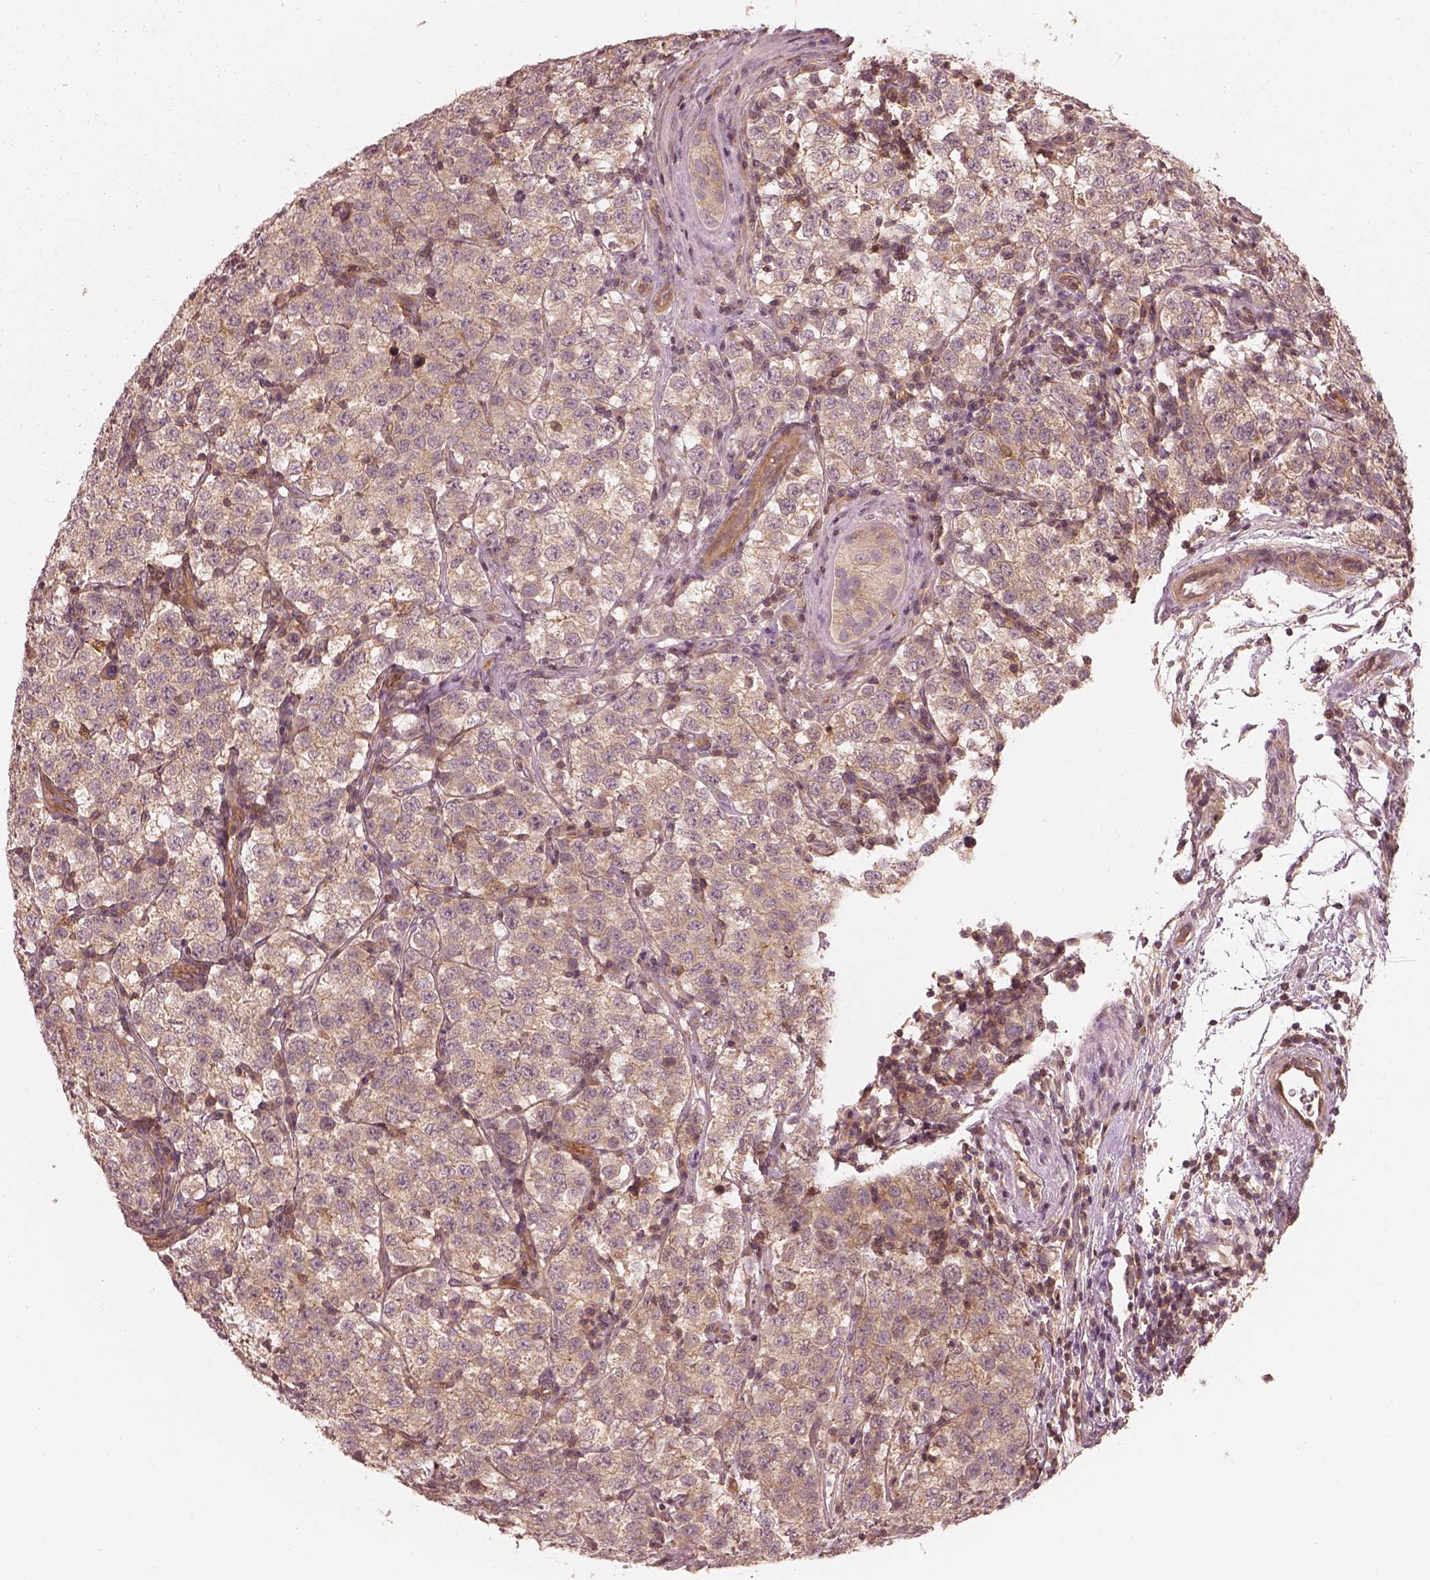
{"staining": {"intensity": "moderate", "quantity": "<25%", "location": "cytoplasmic/membranous"}, "tissue": "testis cancer", "cell_type": "Tumor cells", "image_type": "cancer", "snomed": [{"axis": "morphology", "description": "Seminoma, NOS"}, {"axis": "topography", "description": "Testis"}], "caption": "A brown stain highlights moderate cytoplasmic/membranous staining of a protein in human testis cancer (seminoma) tumor cells.", "gene": "FAM107B", "patient": {"sex": "male", "age": 34}}